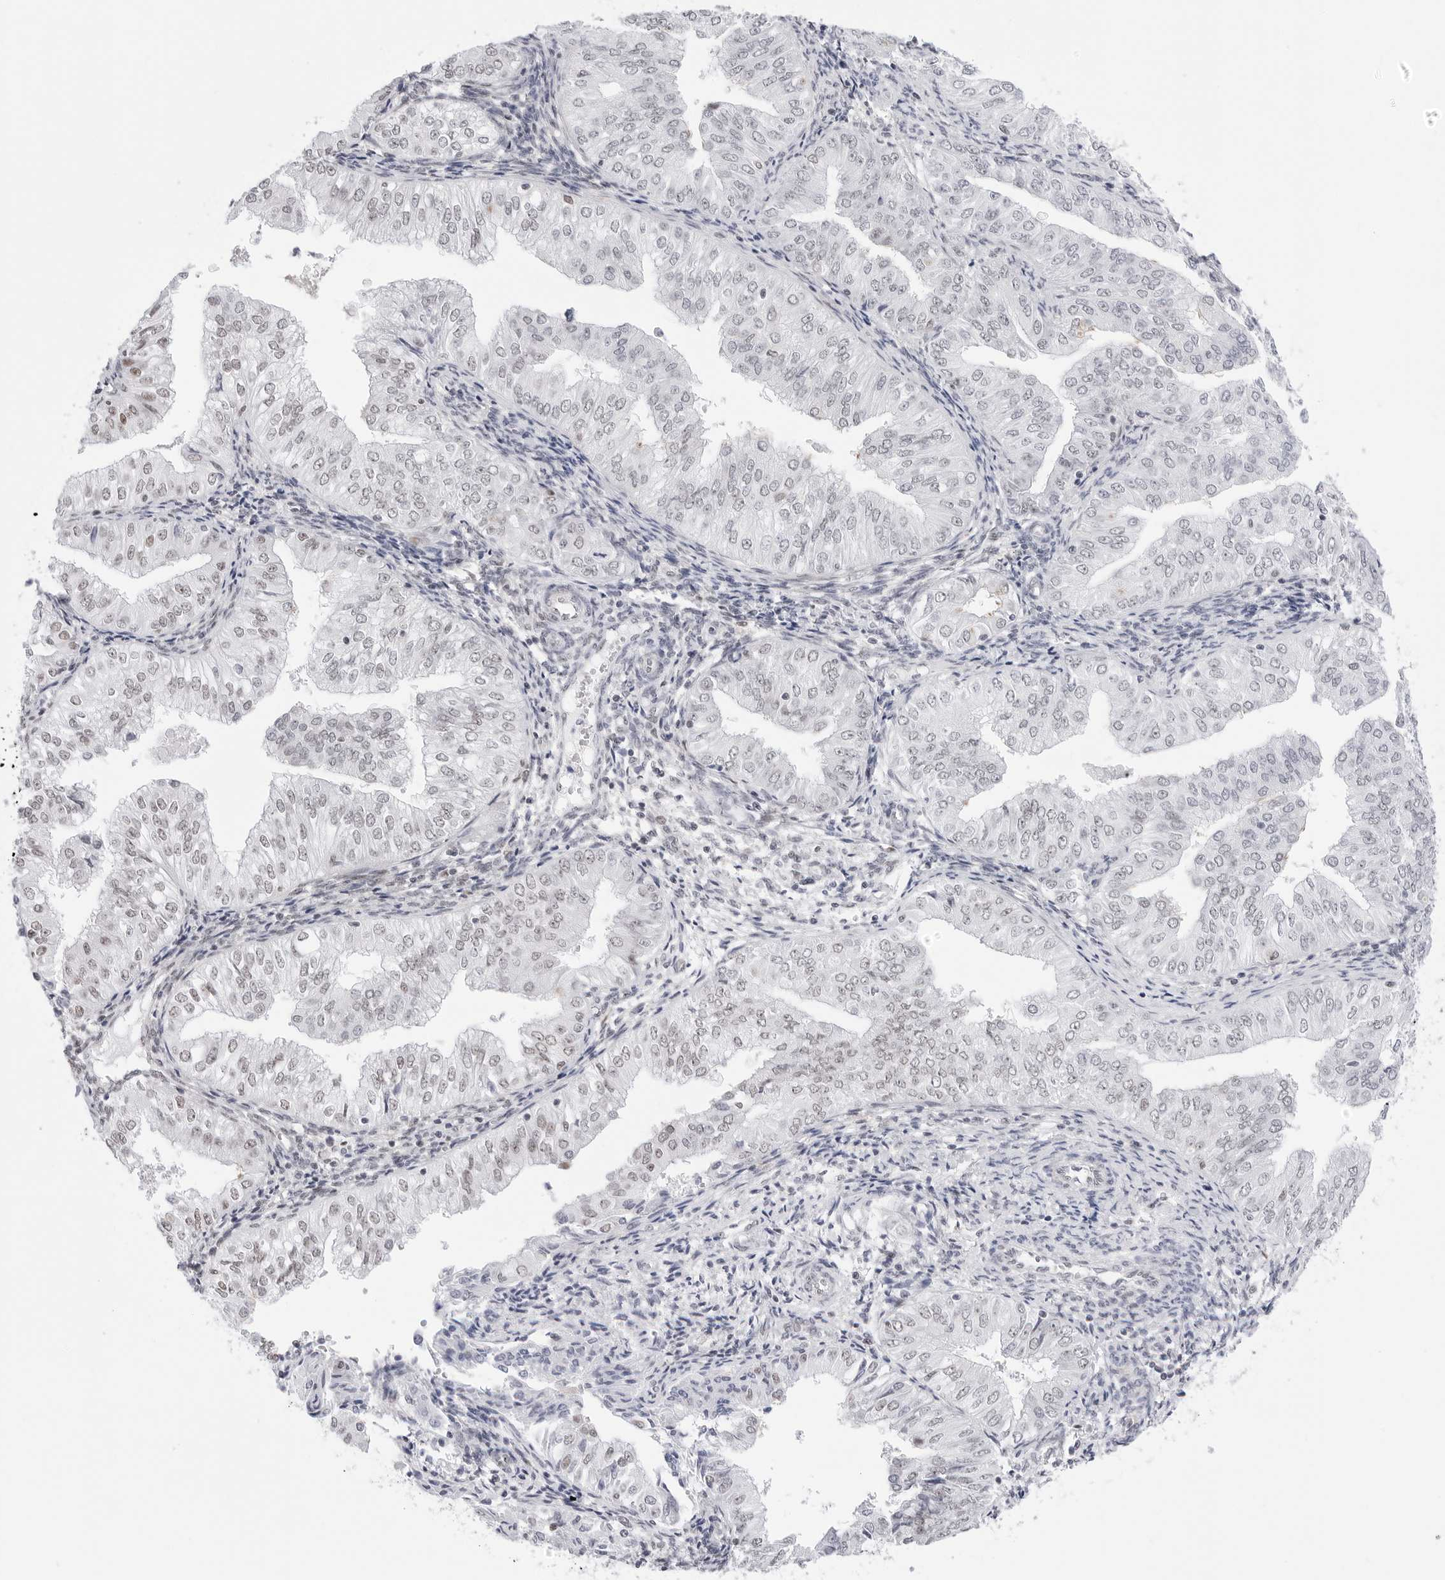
{"staining": {"intensity": "weak", "quantity": "<25%", "location": "nuclear"}, "tissue": "endometrial cancer", "cell_type": "Tumor cells", "image_type": "cancer", "snomed": [{"axis": "morphology", "description": "Normal tissue, NOS"}, {"axis": "morphology", "description": "Adenocarcinoma, NOS"}, {"axis": "topography", "description": "Endometrium"}], "caption": "IHC histopathology image of human endometrial adenocarcinoma stained for a protein (brown), which shows no positivity in tumor cells.", "gene": "C1orf162", "patient": {"sex": "female", "age": 53}}